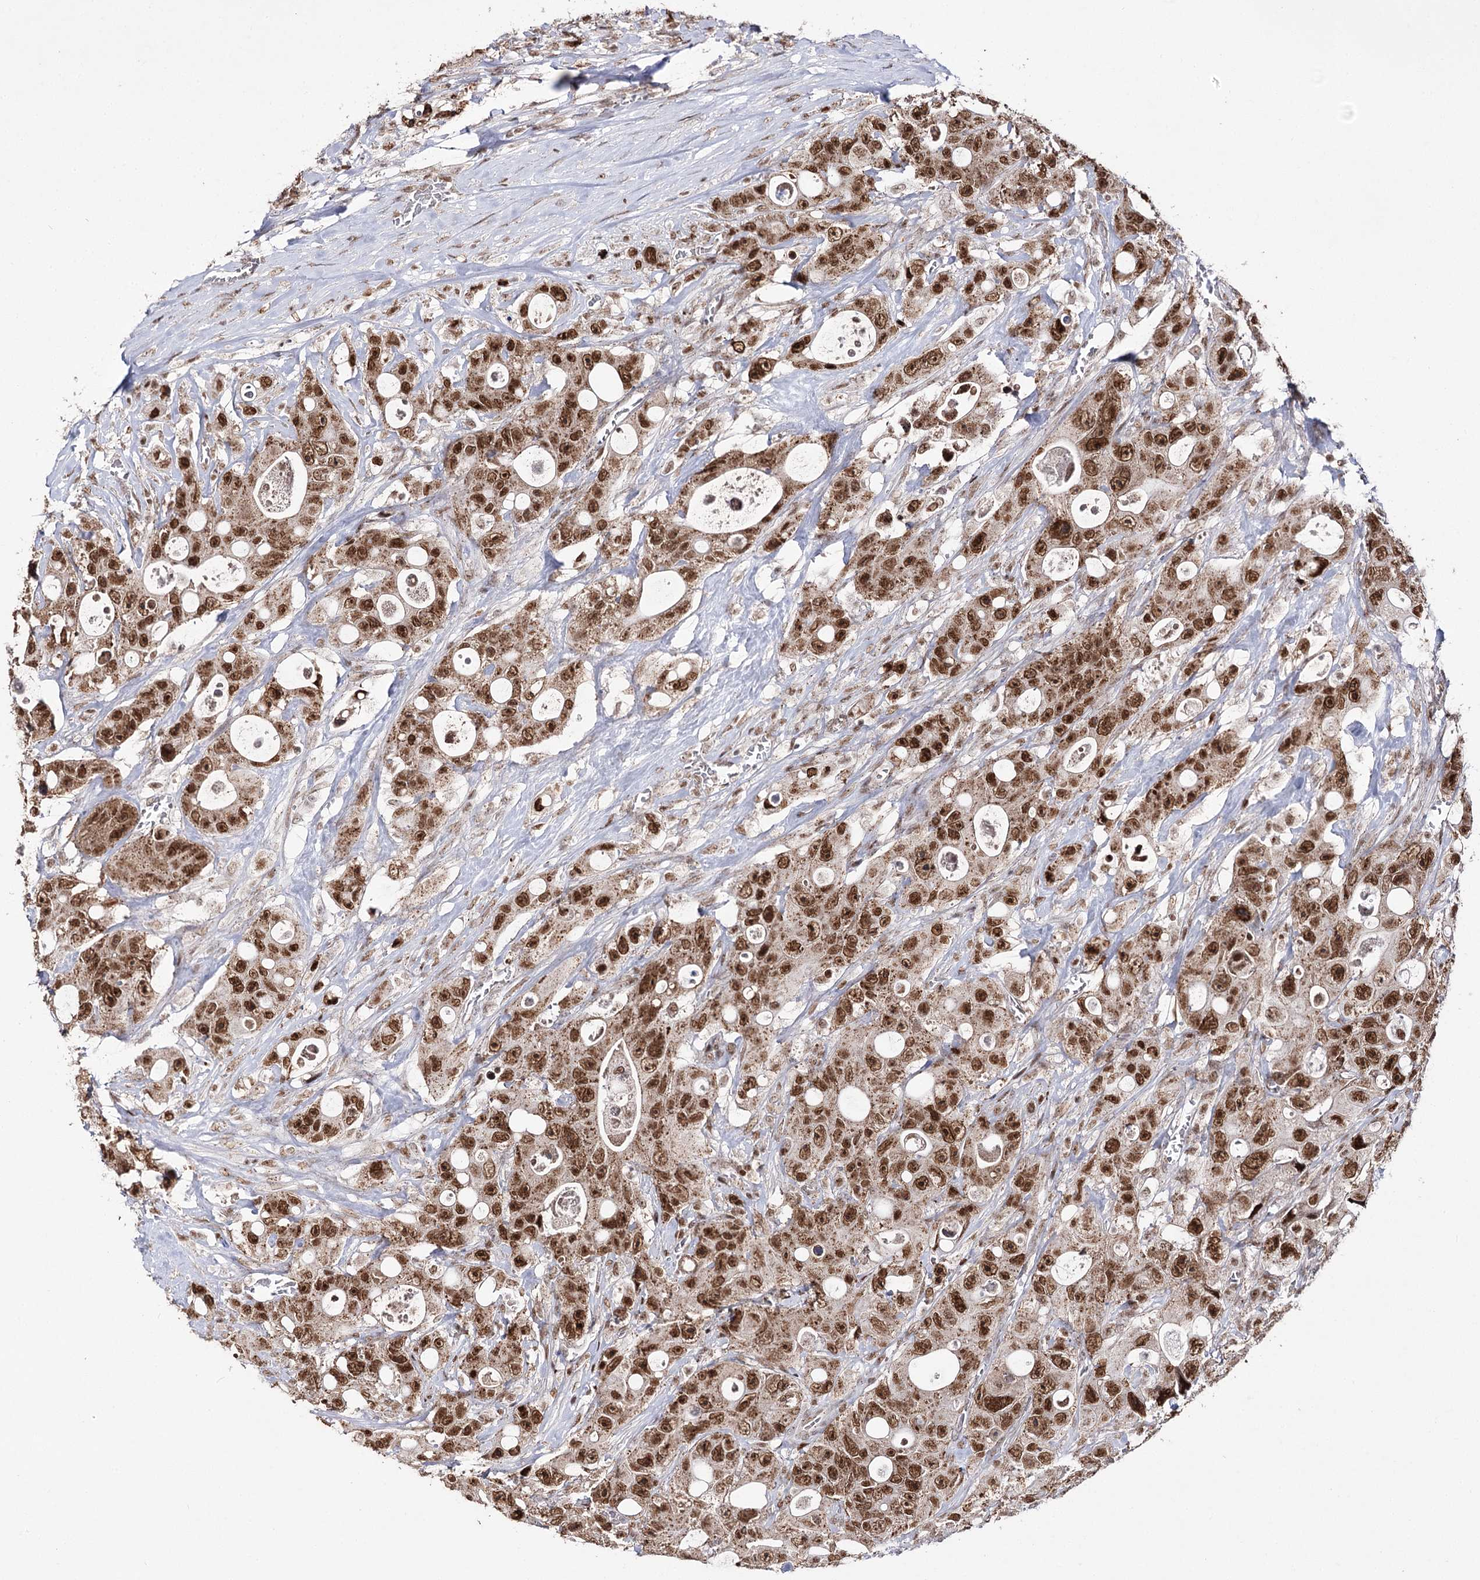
{"staining": {"intensity": "moderate", "quantity": ">75%", "location": "cytoplasmic/membranous,nuclear"}, "tissue": "colorectal cancer", "cell_type": "Tumor cells", "image_type": "cancer", "snomed": [{"axis": "morphology", "description": "Adenocarcinoma, NOS"}, {"axis": "topography", "description": "Colon"}], "caption": "Approximately >75% of tumor cells in human colorectal adenocarcinoma show moderate cytoplasmic/membranous and nuclear protein positivity as visualized by brown immunohistochemical staining.", "gene": "VGLL4", "patient": {"sex": "female", "age": 46}}